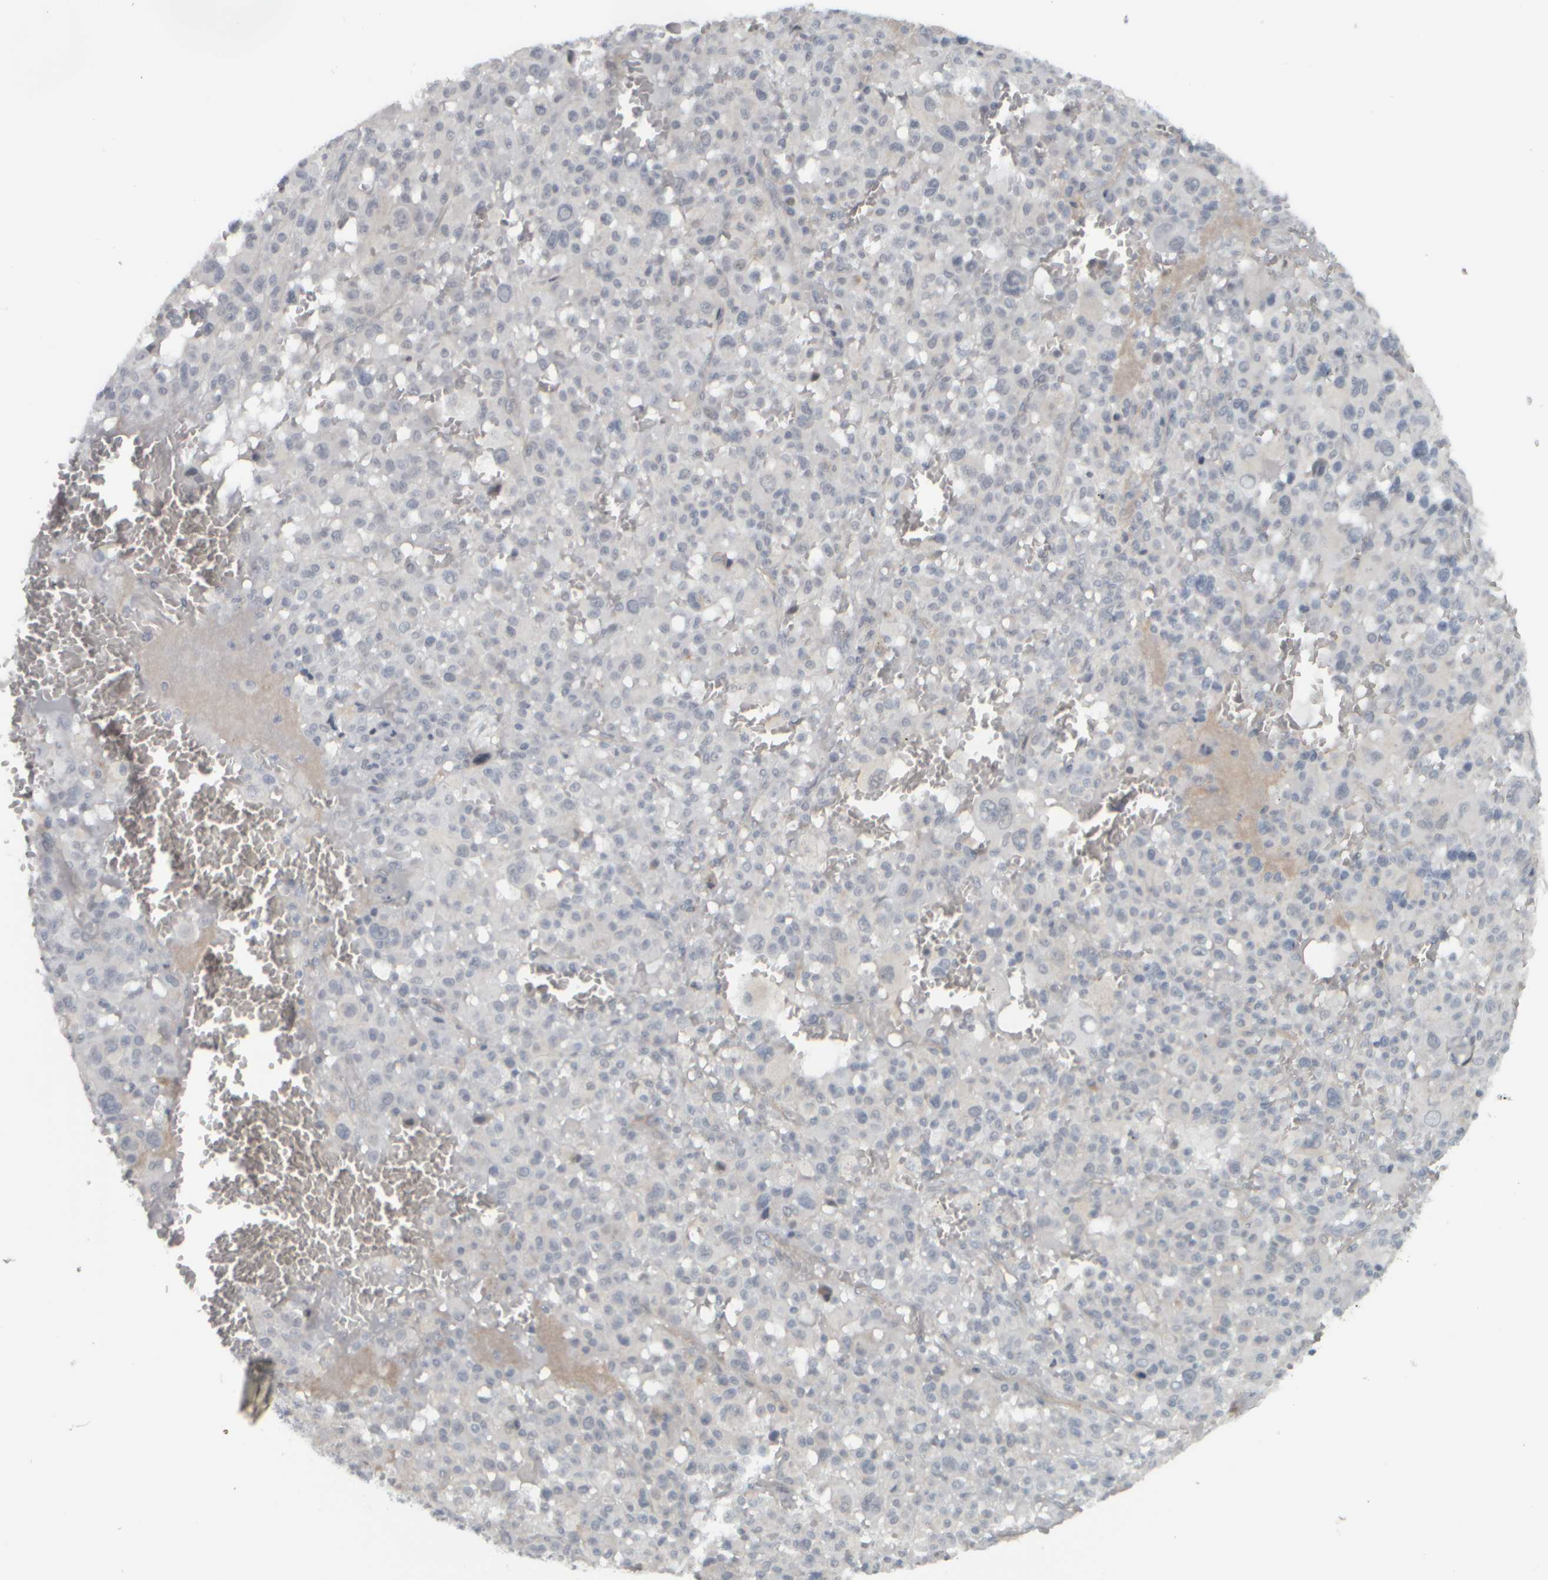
{"staining": {"intensity": "negative", "quantity": "none", "location": "none"}, "tissue": "melanoma", "cell_type": "Tumor cells", "image_type": "cancer", "snomed": [{"axis": "morphology", "description": "Malignant melanoma, Metastatic site"}, {"axis": "topography", "description": "Skin"}], "caption": "The histopathology image displays no staining of tumor cells in malignant melanoma (metastatic site).", "gene": "NAPG", "patient": {"sex": "female", "age": 74}}